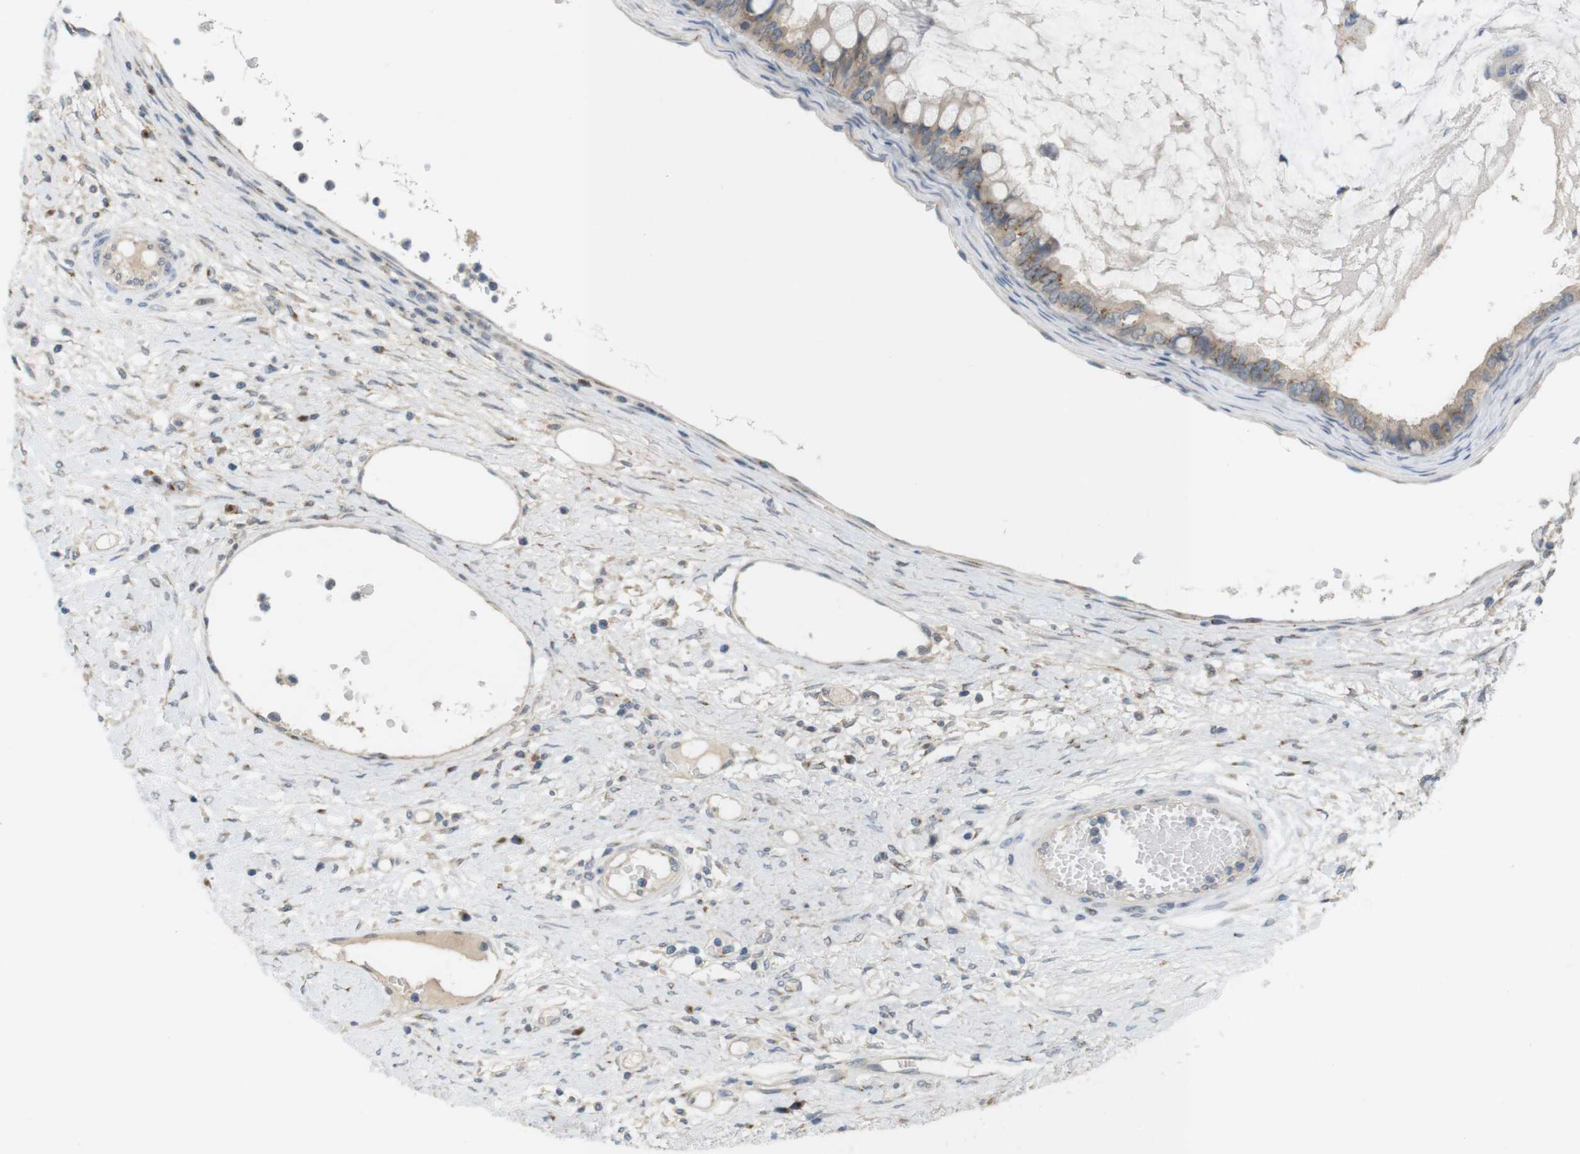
{"staining": {"intensity": "moderate", "quantity": "25%-75%", "location": "cytoplasmic/membranous"}, "tissue": "ovarian cancer", "cell_type": "Tumor cells", "image_type": "cancer", "snomed": [{"axis": "morphology", "description": "Cystadenocarcinoma, mucinous, NOS"}, {"axis": "topography", "description": "Ovary"}], "caption": "Tumor cells show moderate cytoplasmic/membranous staining in about 25%-75% of cells in mucinous cystadenocarcinoma (ovarian).", "gene": "YIPF3", "patient": {"sex": "female", "age": 80}}